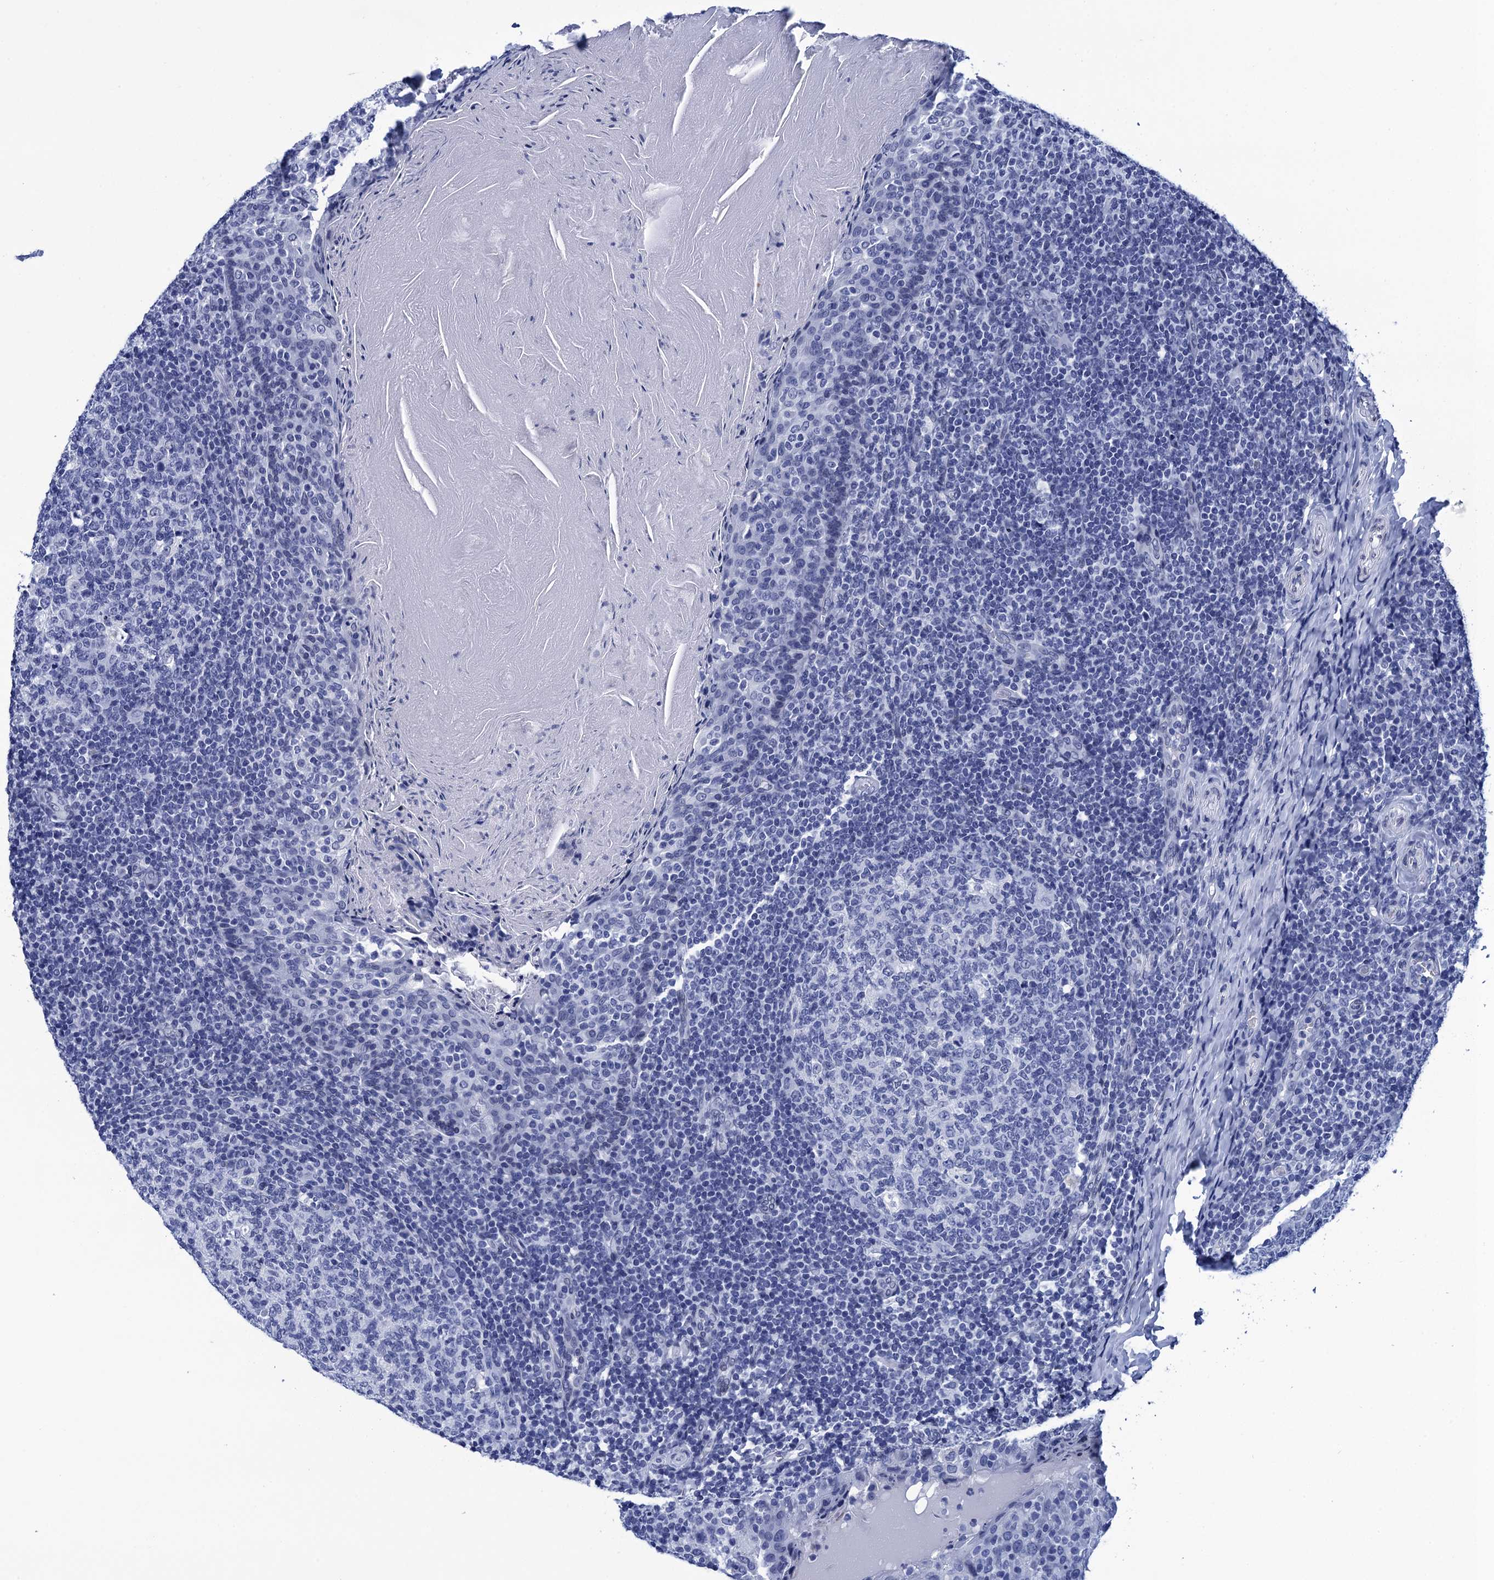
{"staining": {"intensity": "negative", "quantity": "none", "location": "none"}, "tissue": "tonsil", "cell_type": "Germinal center cells", "image_type": "normal", "snomed": [{"axis": "morphology", "description": "Normal tissue, NOS"}, {"axis": "topography", "description": "Tonsil"}], "caption": "Immunohistochemistry (IHC) micrograph of benign tonsil: tonsil stained with DAB (3,3'-diaminobenzidine) reveals no significant protein expression in germinal center cells.", "gene": "METTL25", "patient": {"sex": "female", "age": 19}}